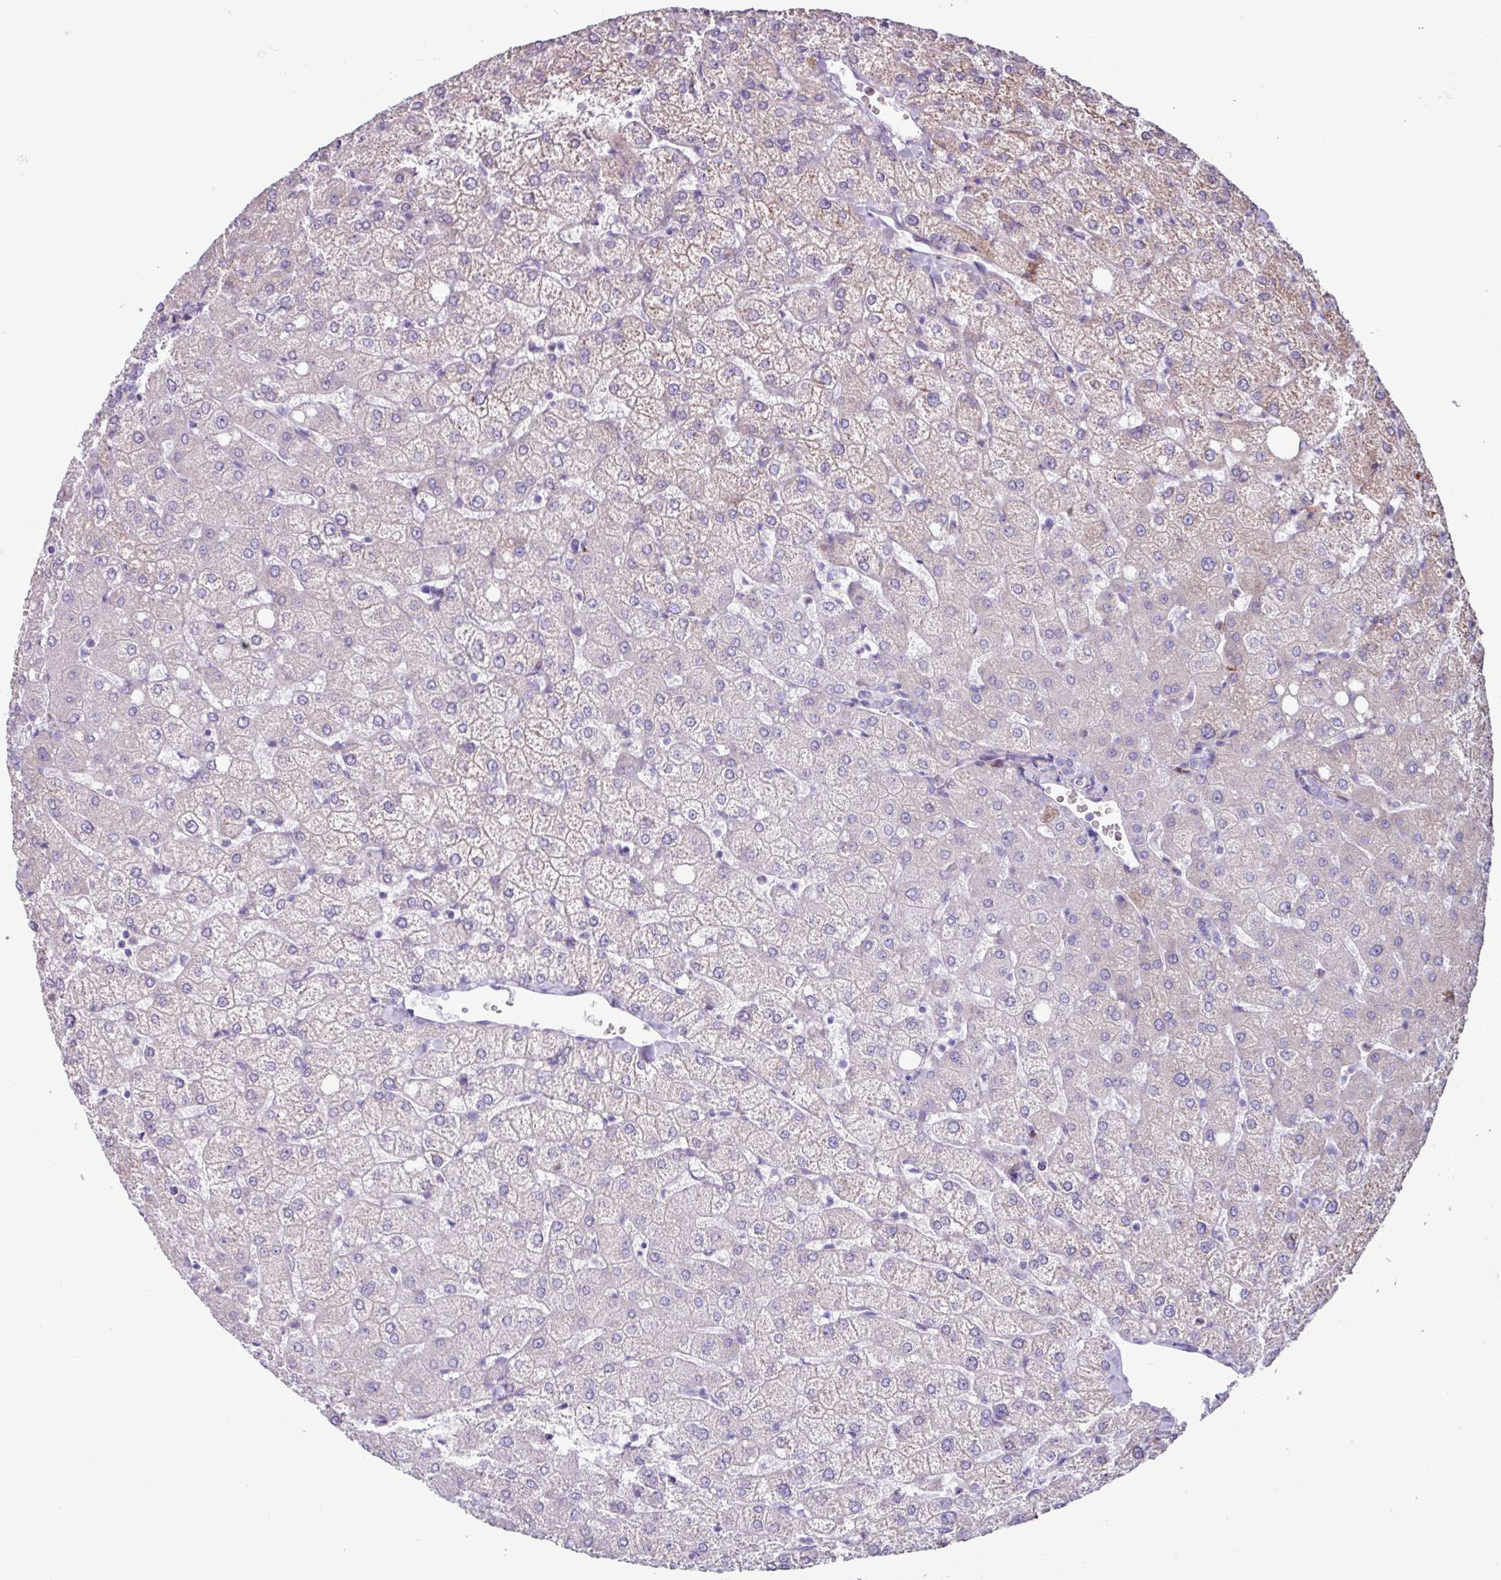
{"staining": {"intensity": "negative", "quantity": "none", "location": "none"}, "tissue": "liver", "cell_type": "Cholangiocytes", "image_type": "normal", "snomed": [{"axis": "morphology", "description": "Normal tissue, NOS"}, {"axis": "topography", "description": "Liver"}], "caption": "The micrograph demonstrates no staining of cholangiocytes in normal liver. (DAB immunohistochemistry (IHC) with hematoxylin counter stain).", "gene": "PPP1R35", "patient": {"sex": "female", "age": 54}}